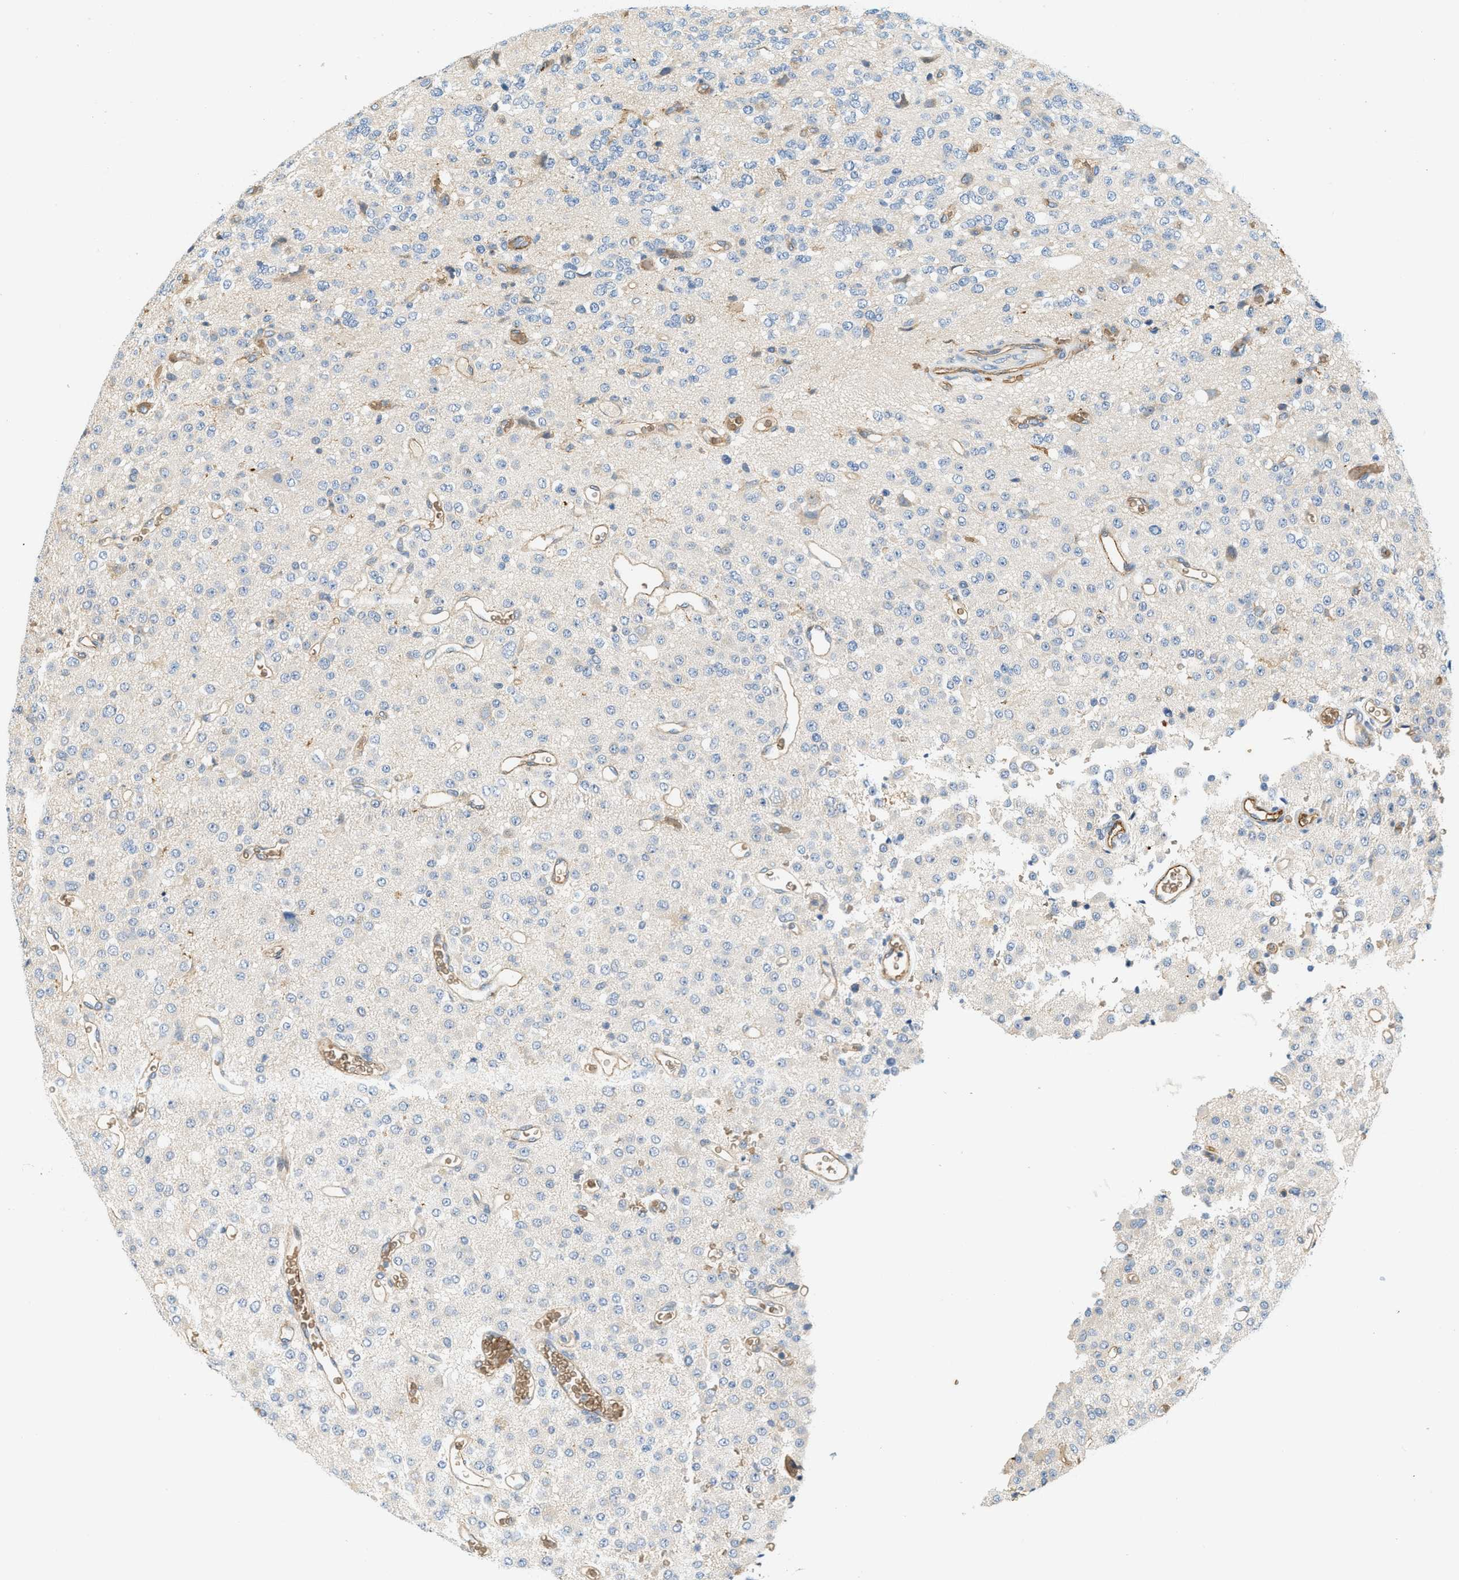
{"staining": {"intensity": "negative", "quantity": "none", "location": "none"}, "tissue": "glioma", "cell_type": "Tumor cells", "image_type": "cancer", "snomed": [{"axis": "morphology", "description": "Glioma, malignant, Low grade"}, {"axis": "topography", "description": "Brain"}], "caption": "Immunohistochemistry of human glioma demonstrates no staining in tumor cells. (Immunohistochemistry, brightfield microscopy, high magnification).", "gene": "CYTH2", "patient": {"sex": "male", "age": 38}}